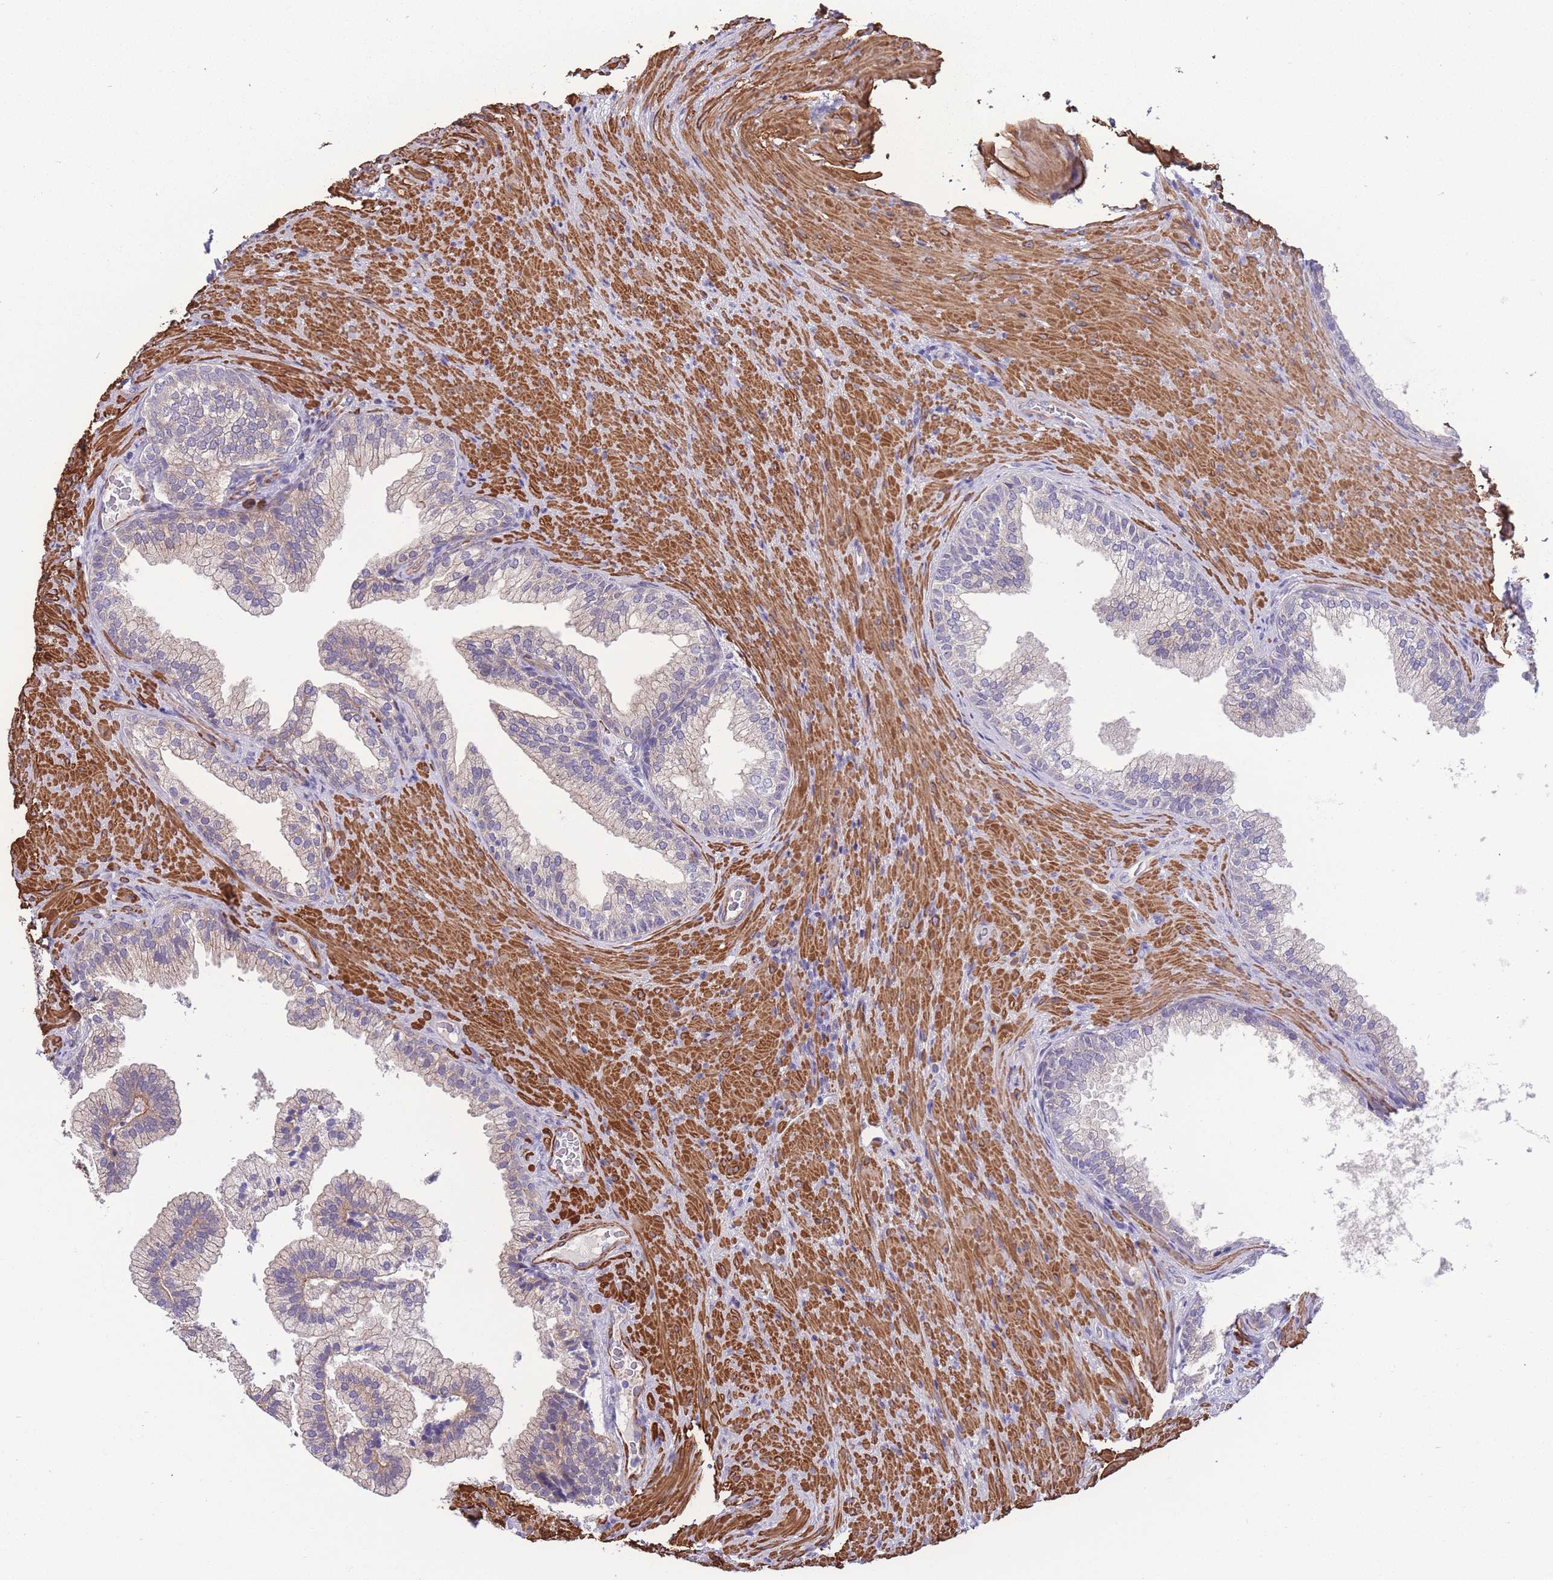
{"staining": {"intensity": "weak", "quantity": "25%-75%", "location": "cytoplasmic/membranous"}, "tissue": "prostate", "cell_type": "Glandular cells", "image_type": "normal", "snomed": [{"axis": "morphology", "description": "Normal tissue, NOS"}, {"axis": "topography", "description": "Prostate"}], "caption": "IHC image of normal prostate: human prostate stained using IHC reveals low levels of weak protein expression localized specifically in the cytoplasmic/membranous of glandular cells, appearing as a cytoplasmic/membranous brown color.", "gene": "FAM124A", "patient": {"sex": "male", "age": 76}}